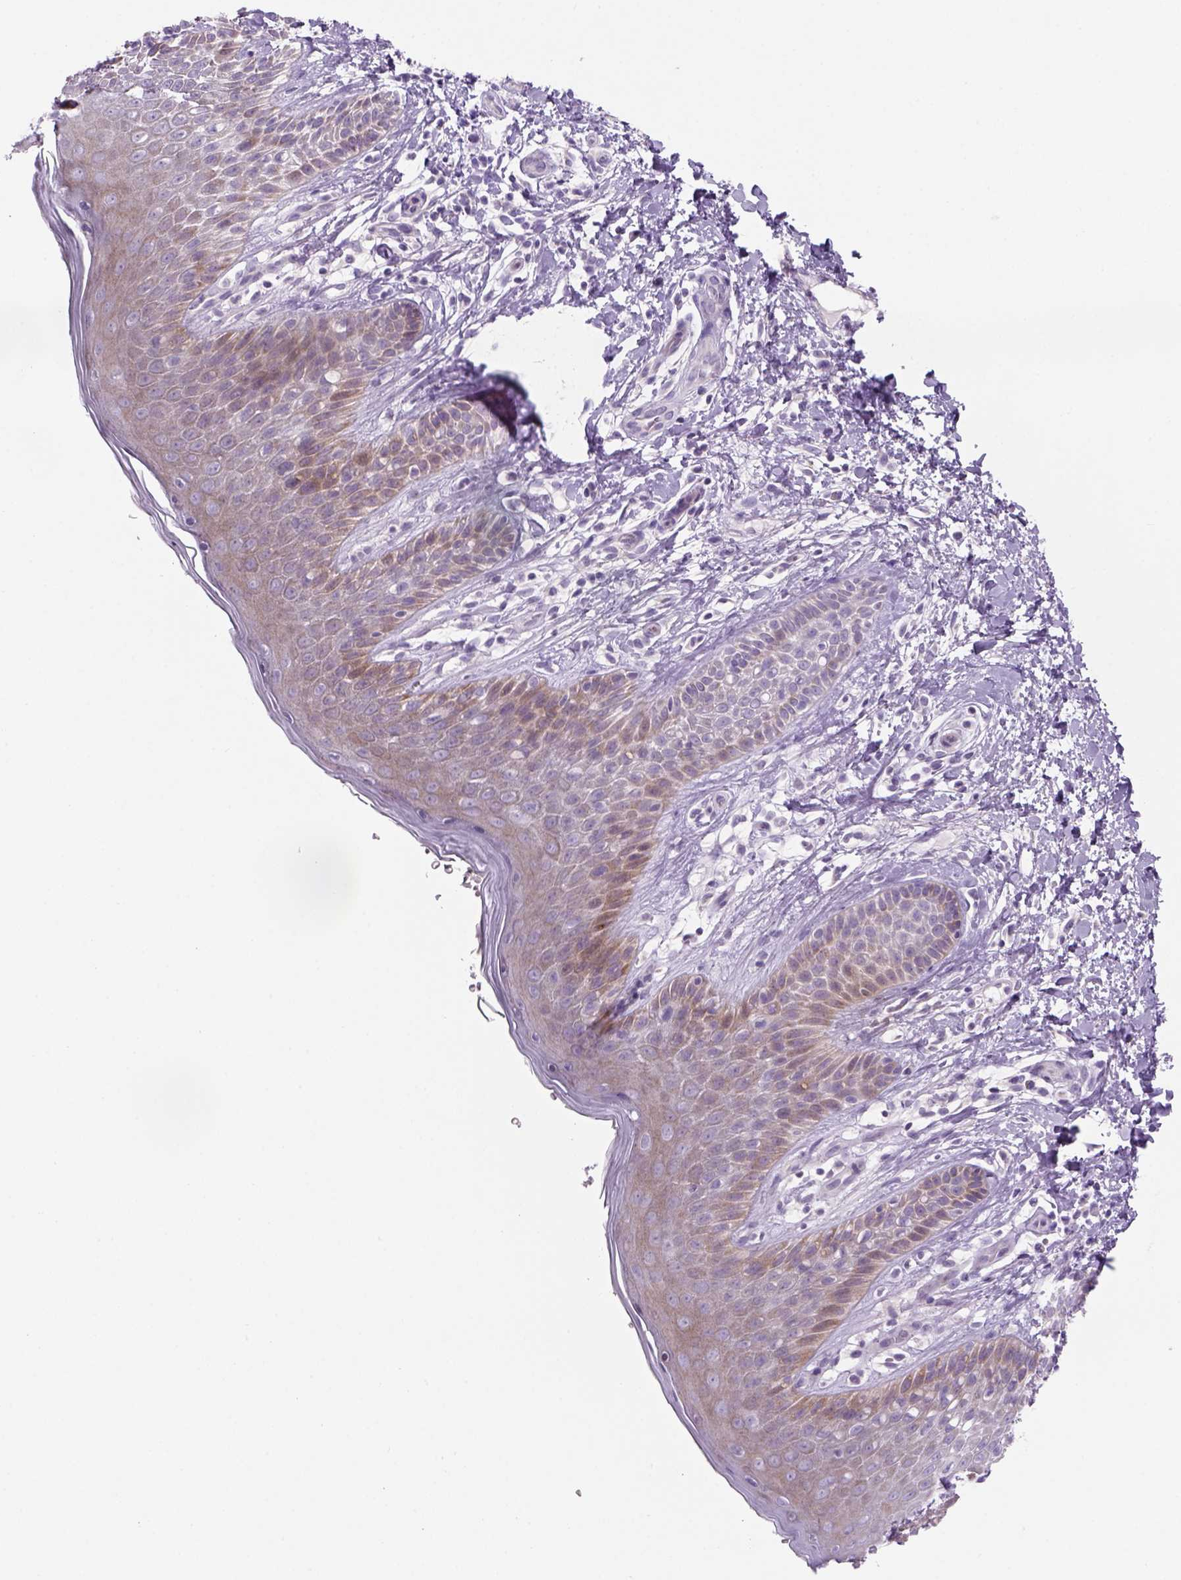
{"staining": {"intensity": "weak", "quantity": "25%-75%", "location": "cytoplasmic/membranous"}, "tissue": "skin", "cell_type": "Epidermal cells", "image_type": "normal", "snomed": [{"axis": "morphology", "description": "Normal tissue, NOS"}, {"axis": "topography", "description": "Anal"}], "caption": "Brown immunohistochemical staining in normal human skin exhibits weak cytoplasmic/membranous staining in about 25%-75% of epidermal cells. (brown staining indicates protein expression, while blue staining denotes nuclei).", "gene": "ADGRV1", "patient": {"sex": "male", "age": 36}}